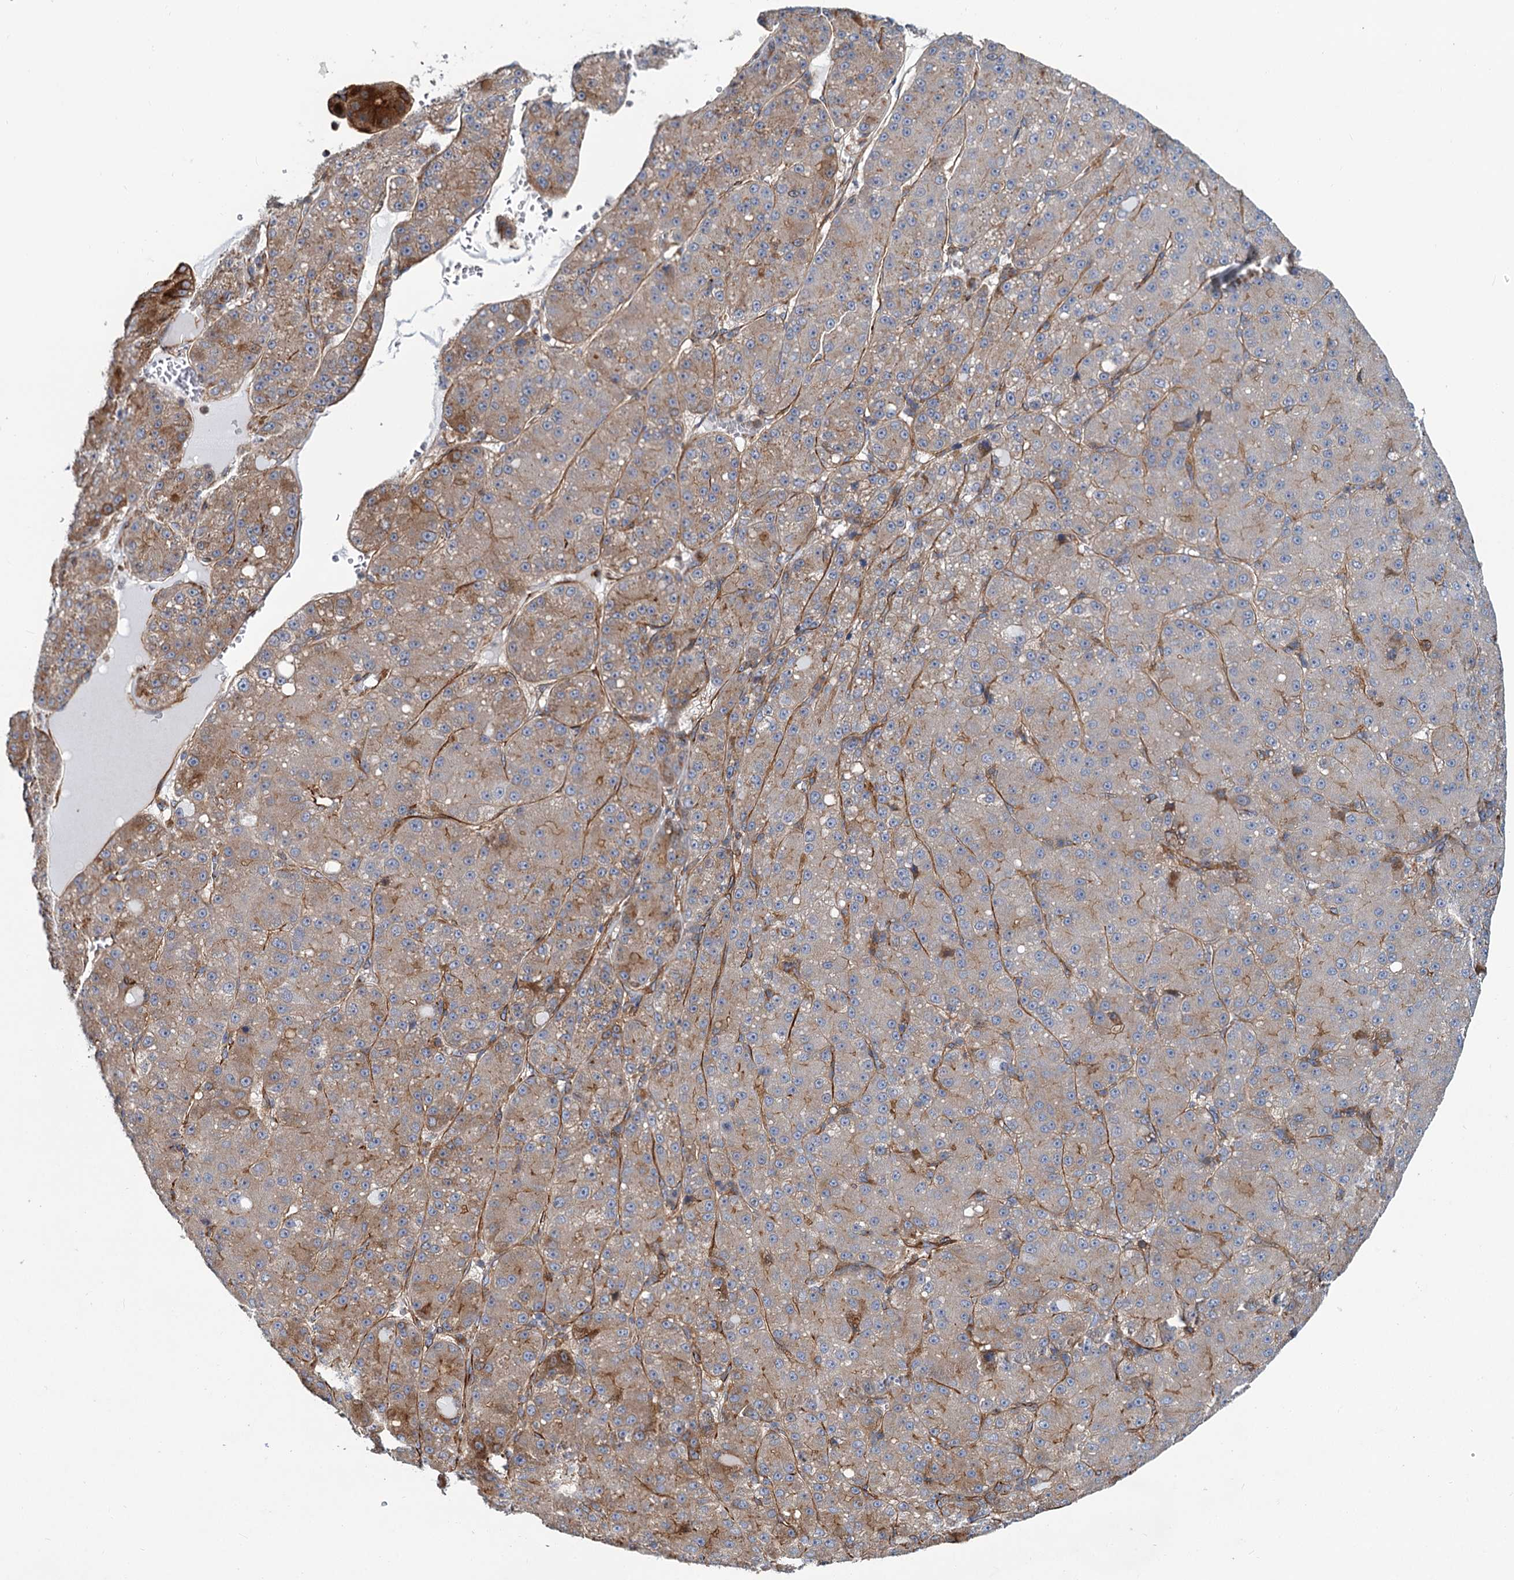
{"staining": {"intensity": "moderate", "quantity": "<25%", "location": "cytoplasmic/membranous"}, "tissue": "liver cancer", "cell_type": "Tumor cells", "image_type": "cancer", "snomed": [{"axis": "morphology", "description": "Carcinoma, Hepatocellular, NOS"}, {"axis": "topography", "description": "Liver"}], "caption": "Protein expression analysis of liver hepatocellular carcinoma demonstrates moderate cytoplasmic/membranous staining in about <25% of tumor cells.", "gene": "PSEN1", "patient": {"sex": "male", "age": 67}}